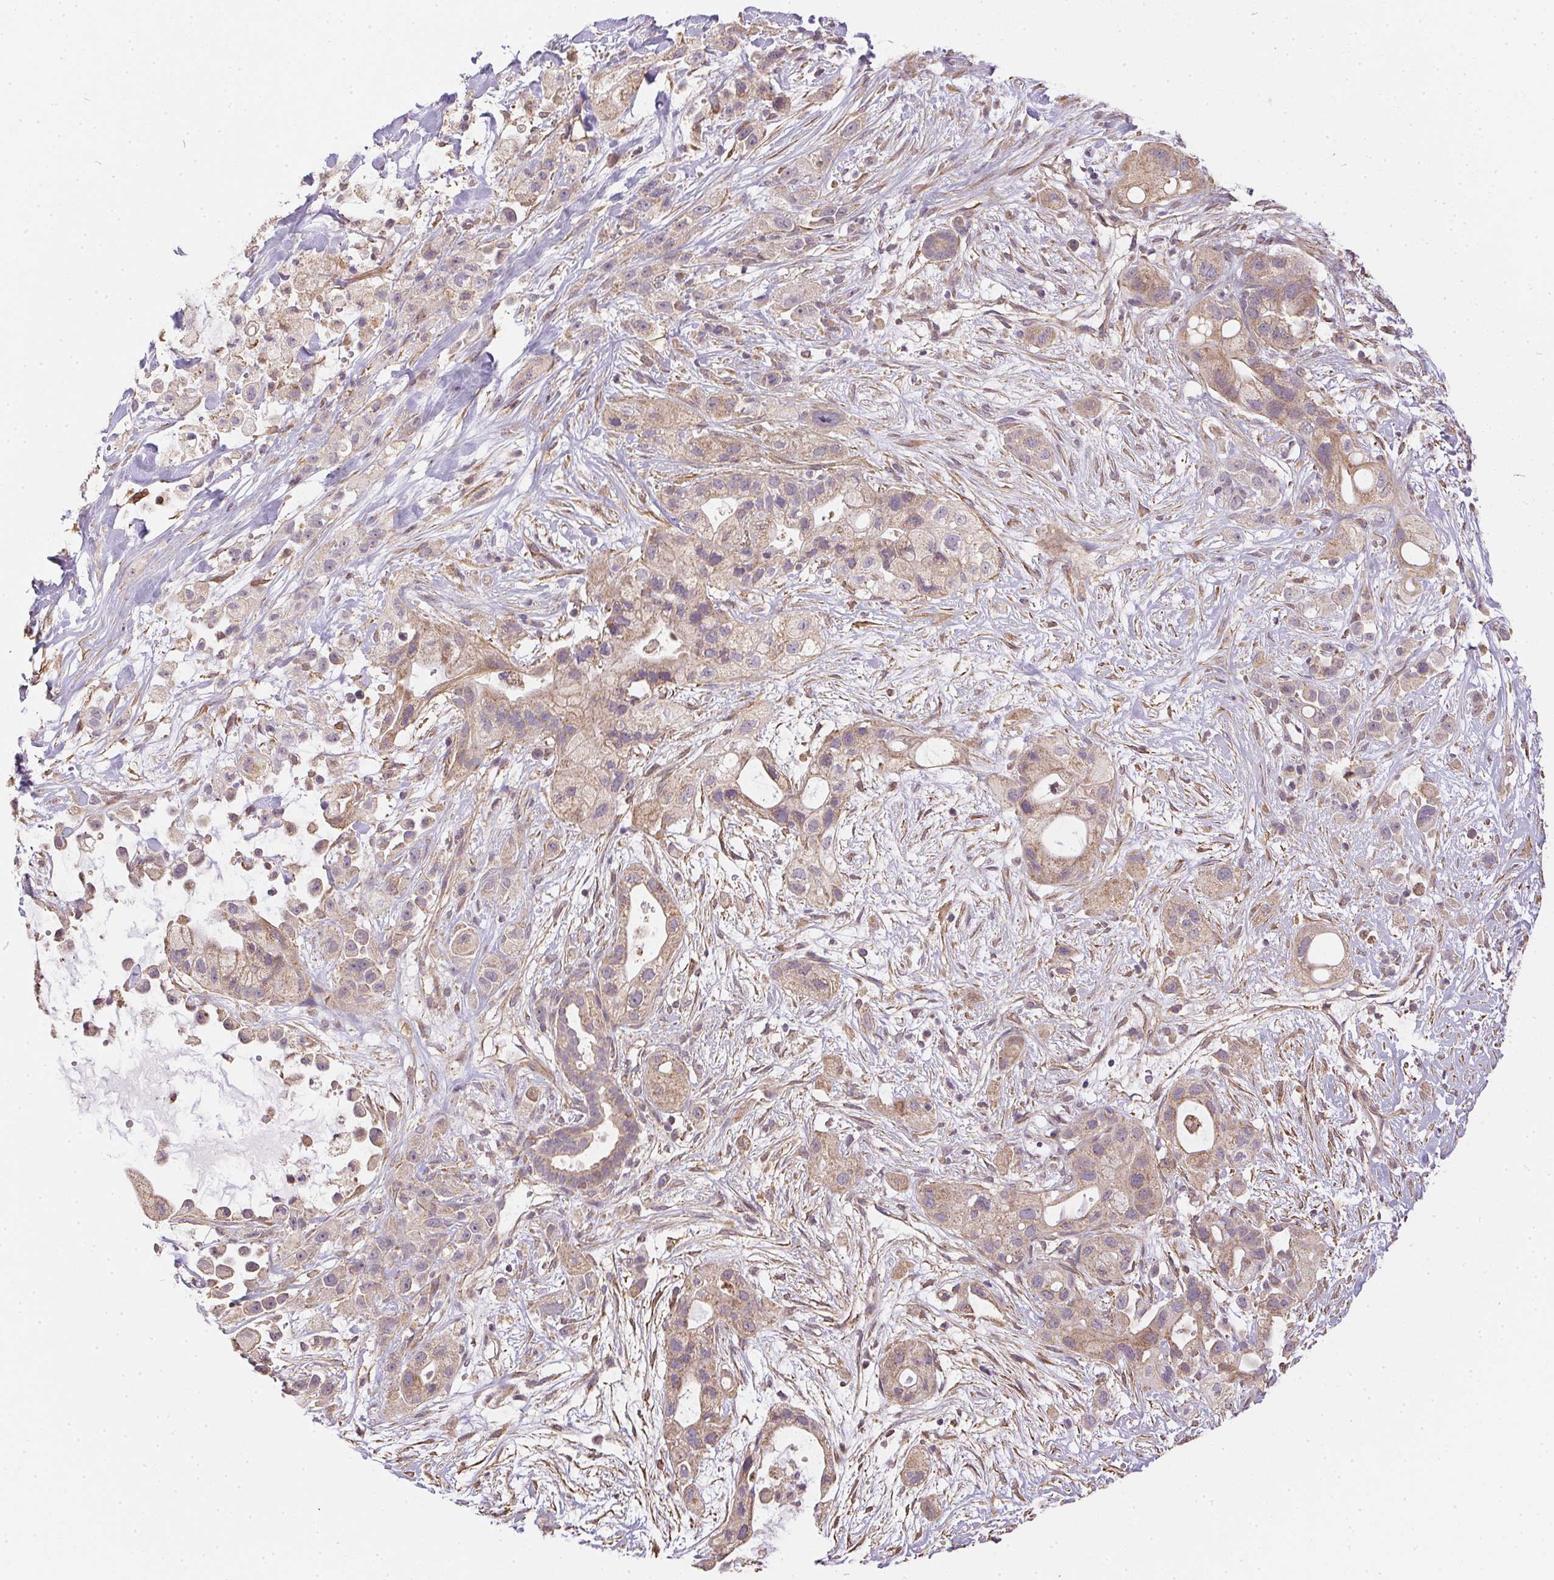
{"staining": {"intensity": "weak", "quantity": "25%-75%", "location": "cytoplasmic/membranous"}, "tissue": "pancreatic cancer", "cell_type": "Tumor cells", "image_type": "cancer", "snomed": [{"axis": "morphology", "description": "Adenocarcinoma, NOS"}, {"axis": "topography", "description": "Pancreas"}], "caption": "Immunohistochemical staining of pancreatic cancer reveals low levels of weak cytoplasmic/membranous protein staining in about 25%-75% of tumor cells. Ihc stains the protein in brown and the nuclei are stained blue.", "gene": "REV3L", "patient": {"sex": "male", "age": 44}}